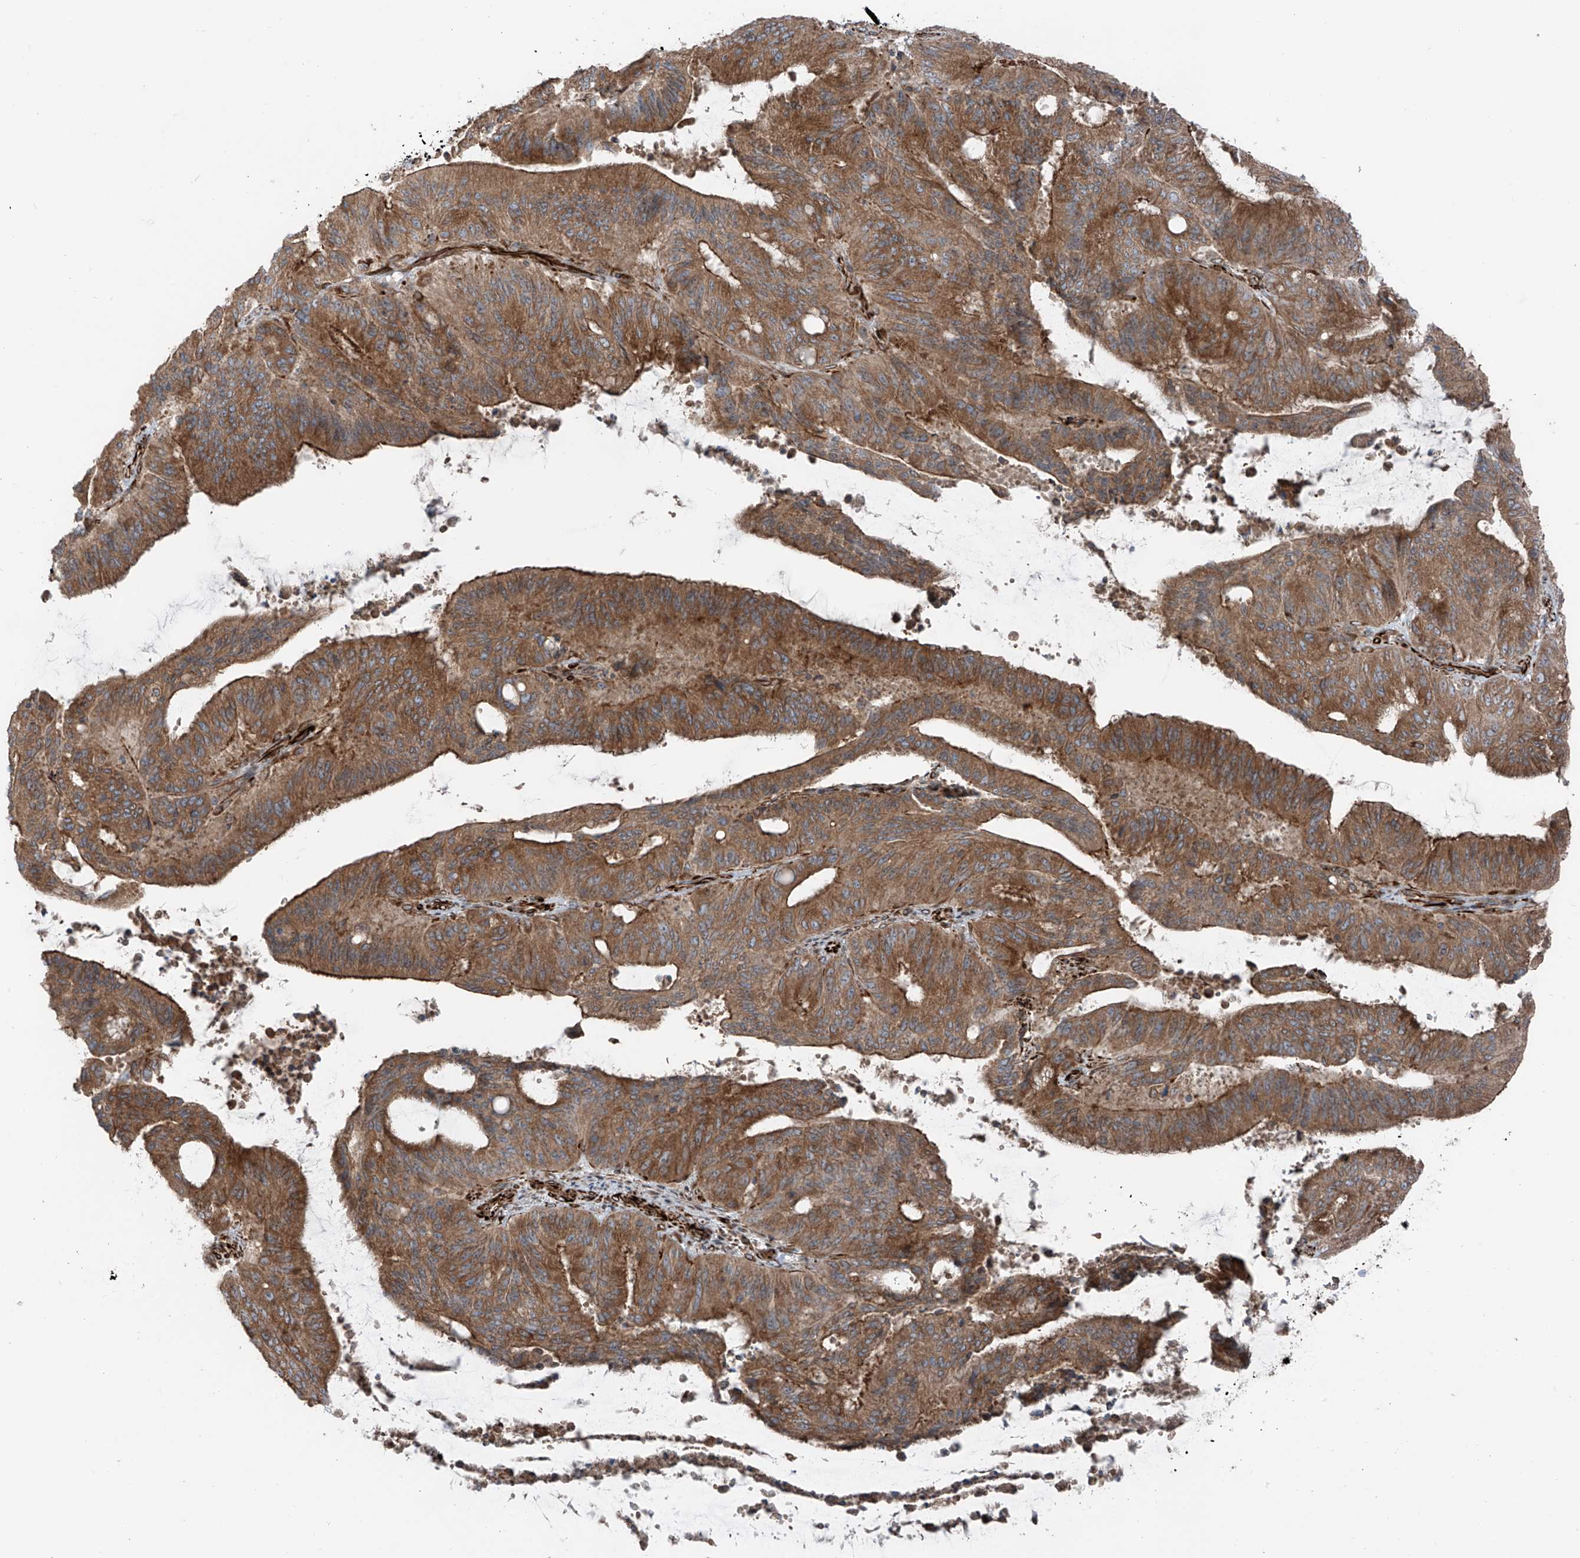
{"staining": {"intensity": "moderate", "quantity": ">75%", "location": "cytoplasmic/membranous"}, "tissue": "liver cancer", "cell_type": "Tumor cells", "image_type": "cancer", "snomed": [{"axis": "morphology", "description": "Normal tissue, NOS"}, {"axis": "morphology", "description": "Cholangiocarcinoma"}, {"axis": "topography", "description": "Liver"}, {"axis": "topography", "description": "Peripheral nerve tissue"}], "caption": "Protein expression analysis of liver cancer shows moderate cytoplasmic/membranous expression in about >75% of tumor cells. Ihc stains the protein in brown and the nuclei are stained blue.", "gene": "ERLEC1", "patient": {"sex": "female", "age": 73}}